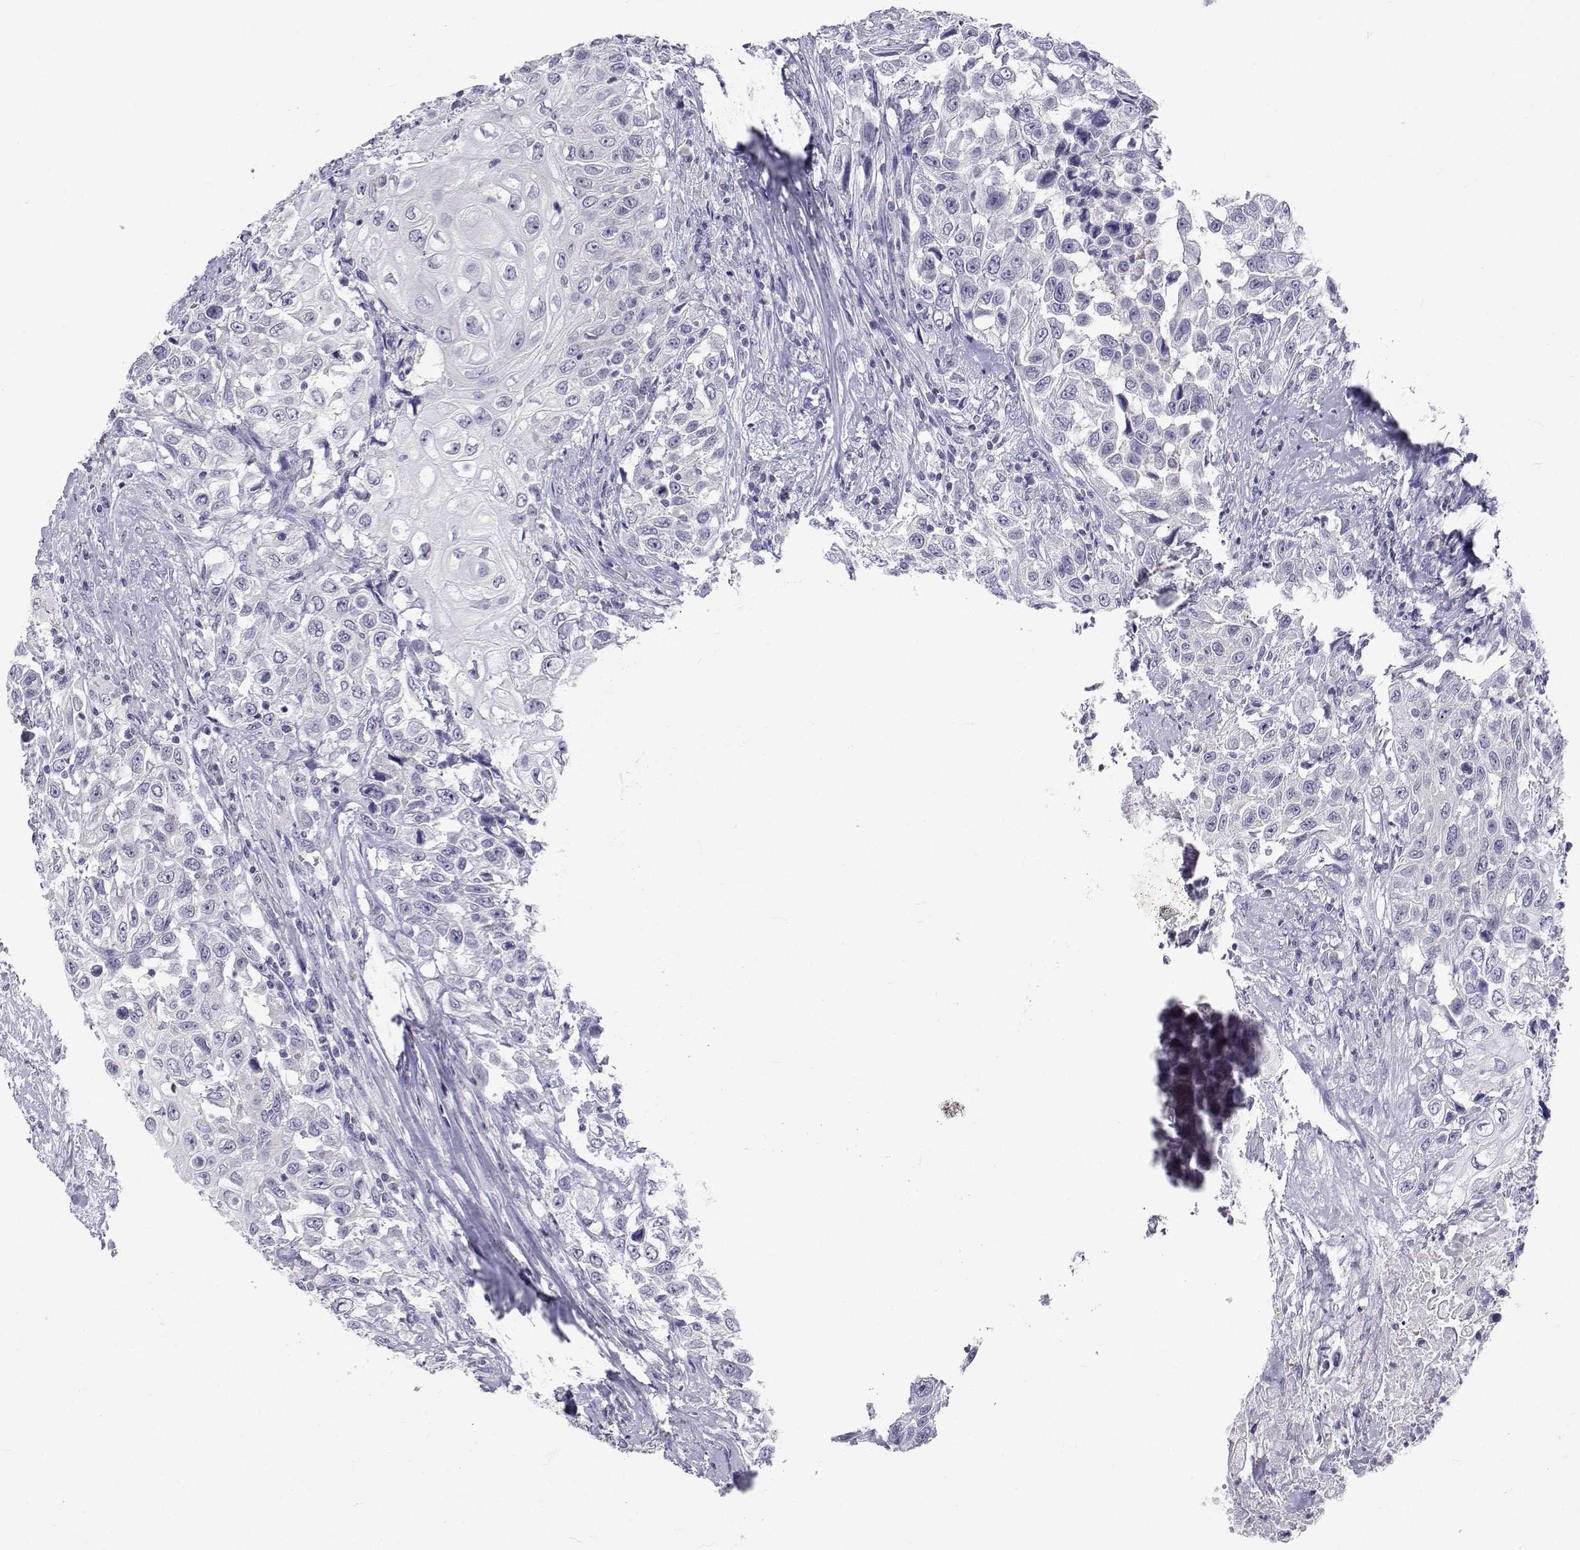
{"staining": {"intensity": "negative", "quantity": "none", "location": "none"}, "tissue": "urothelial cancer", "cell_type": "Tumor cells", "image_type": "cancer", "snomed": [{"axis": "morphology", "description": "Urothelial carcinoma, High grade"}, {"axis": "topography", "description": "Urinary bladder"}], "caption": "Image shows no significant protein positivity in tumor cells of urothelial carcinoma (high-grade).", "gene": "SLC6A3", "patient": {"sex": "female", "age": 56}}